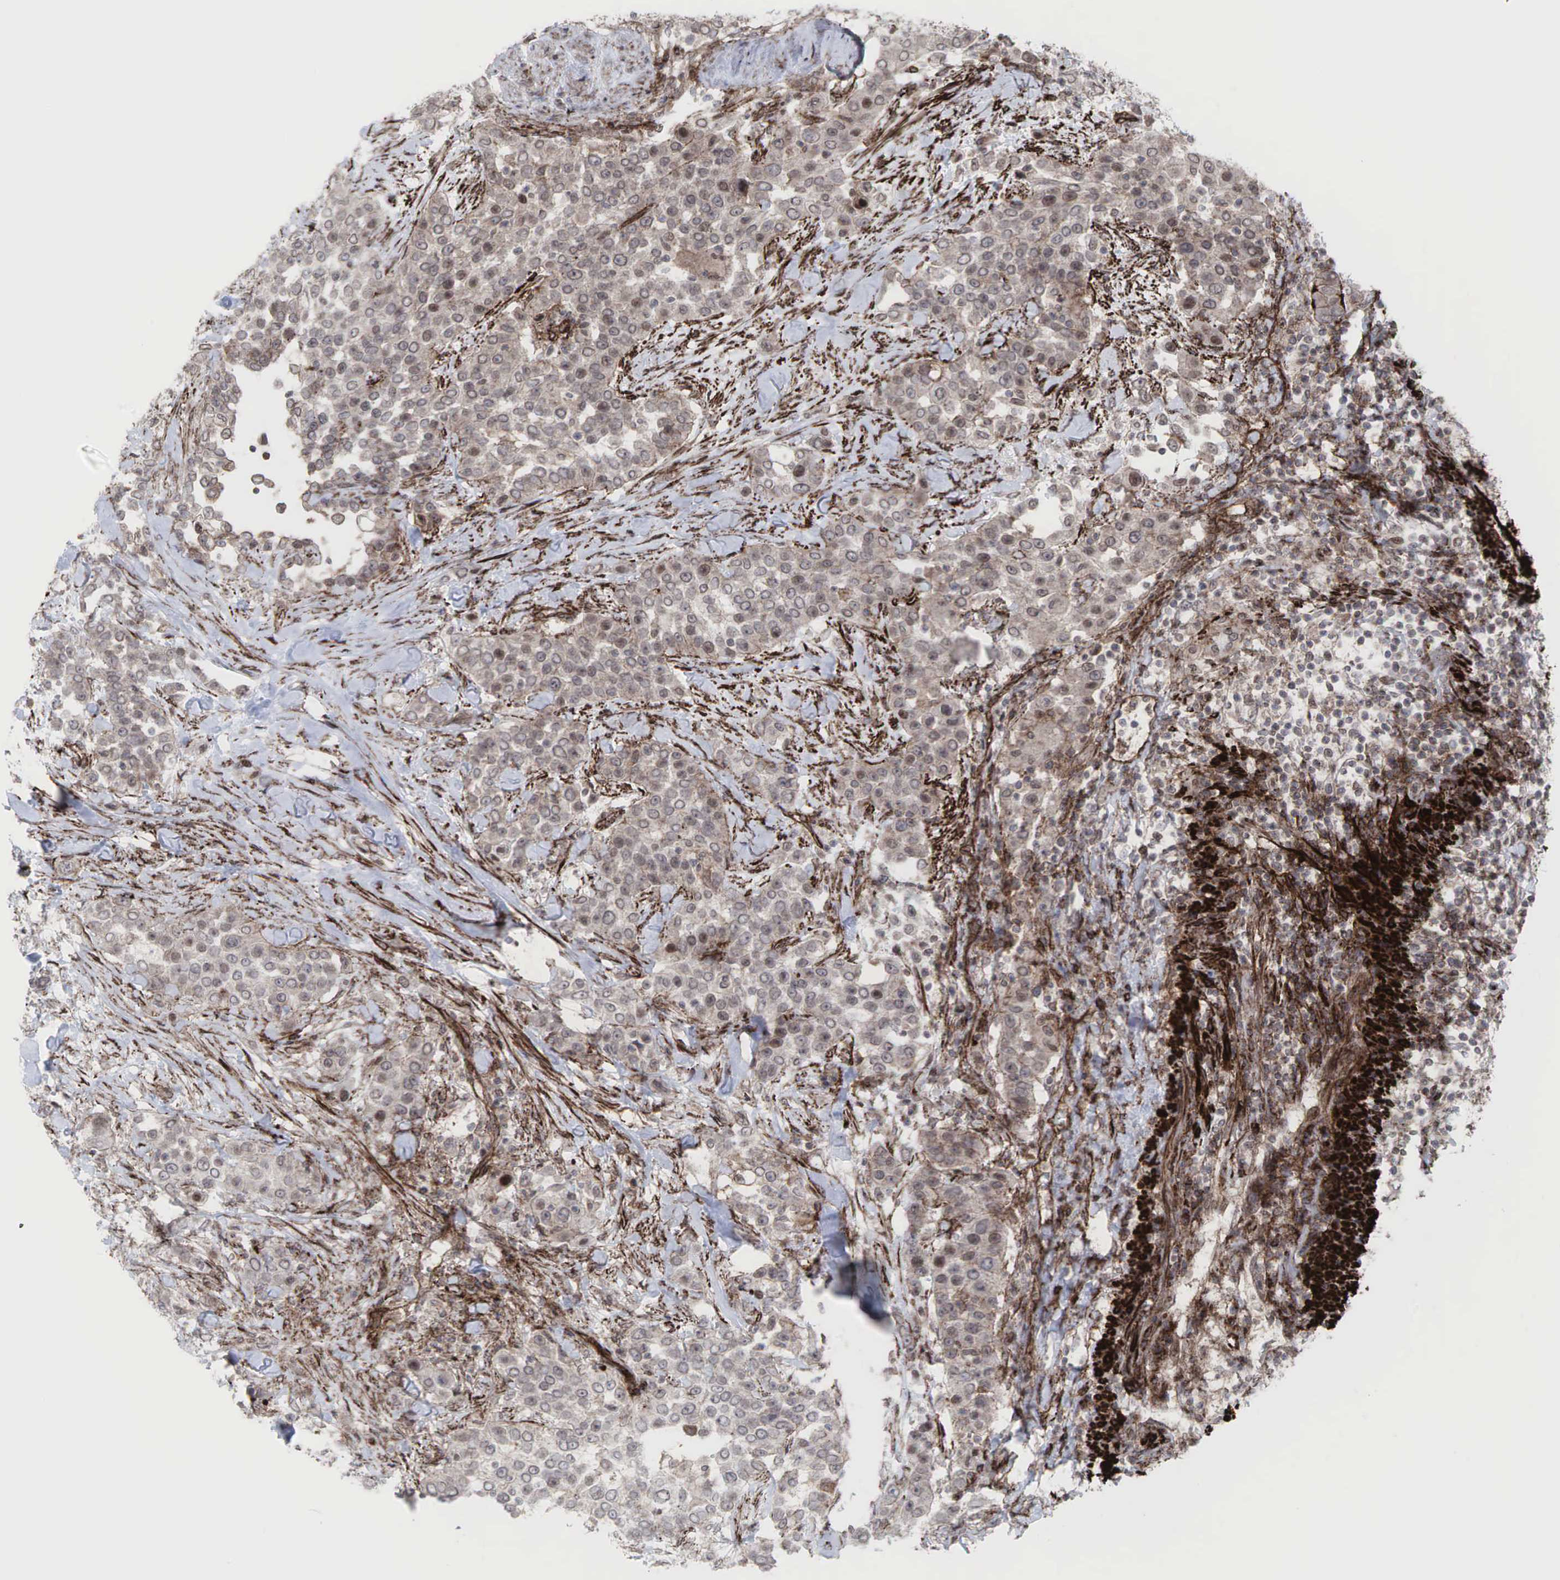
{"staining": {"intensity": "weak", "quantity": ">75%", "location": "cytoplasmic/membranous"}, "tissue": "urothelial cancer", "cell_type": "Tumor cells", "image_type": "cancer", "snomed": [{"axis": "morphology", "description": "Urothelial carcinoma, High grade"}, {"axis": "topography", "description": "Urinary bladder"}], "caption": "Protein analysis of urothelial cancer tissue reveals weak cytoplasmic/membranous expression in about >75% of tumor cells. (DAB IHC, brown staining for protein, blue staining for nuclei).", "gene": "GPRASP1", "patient": {"sex": "female", "age": 80}}